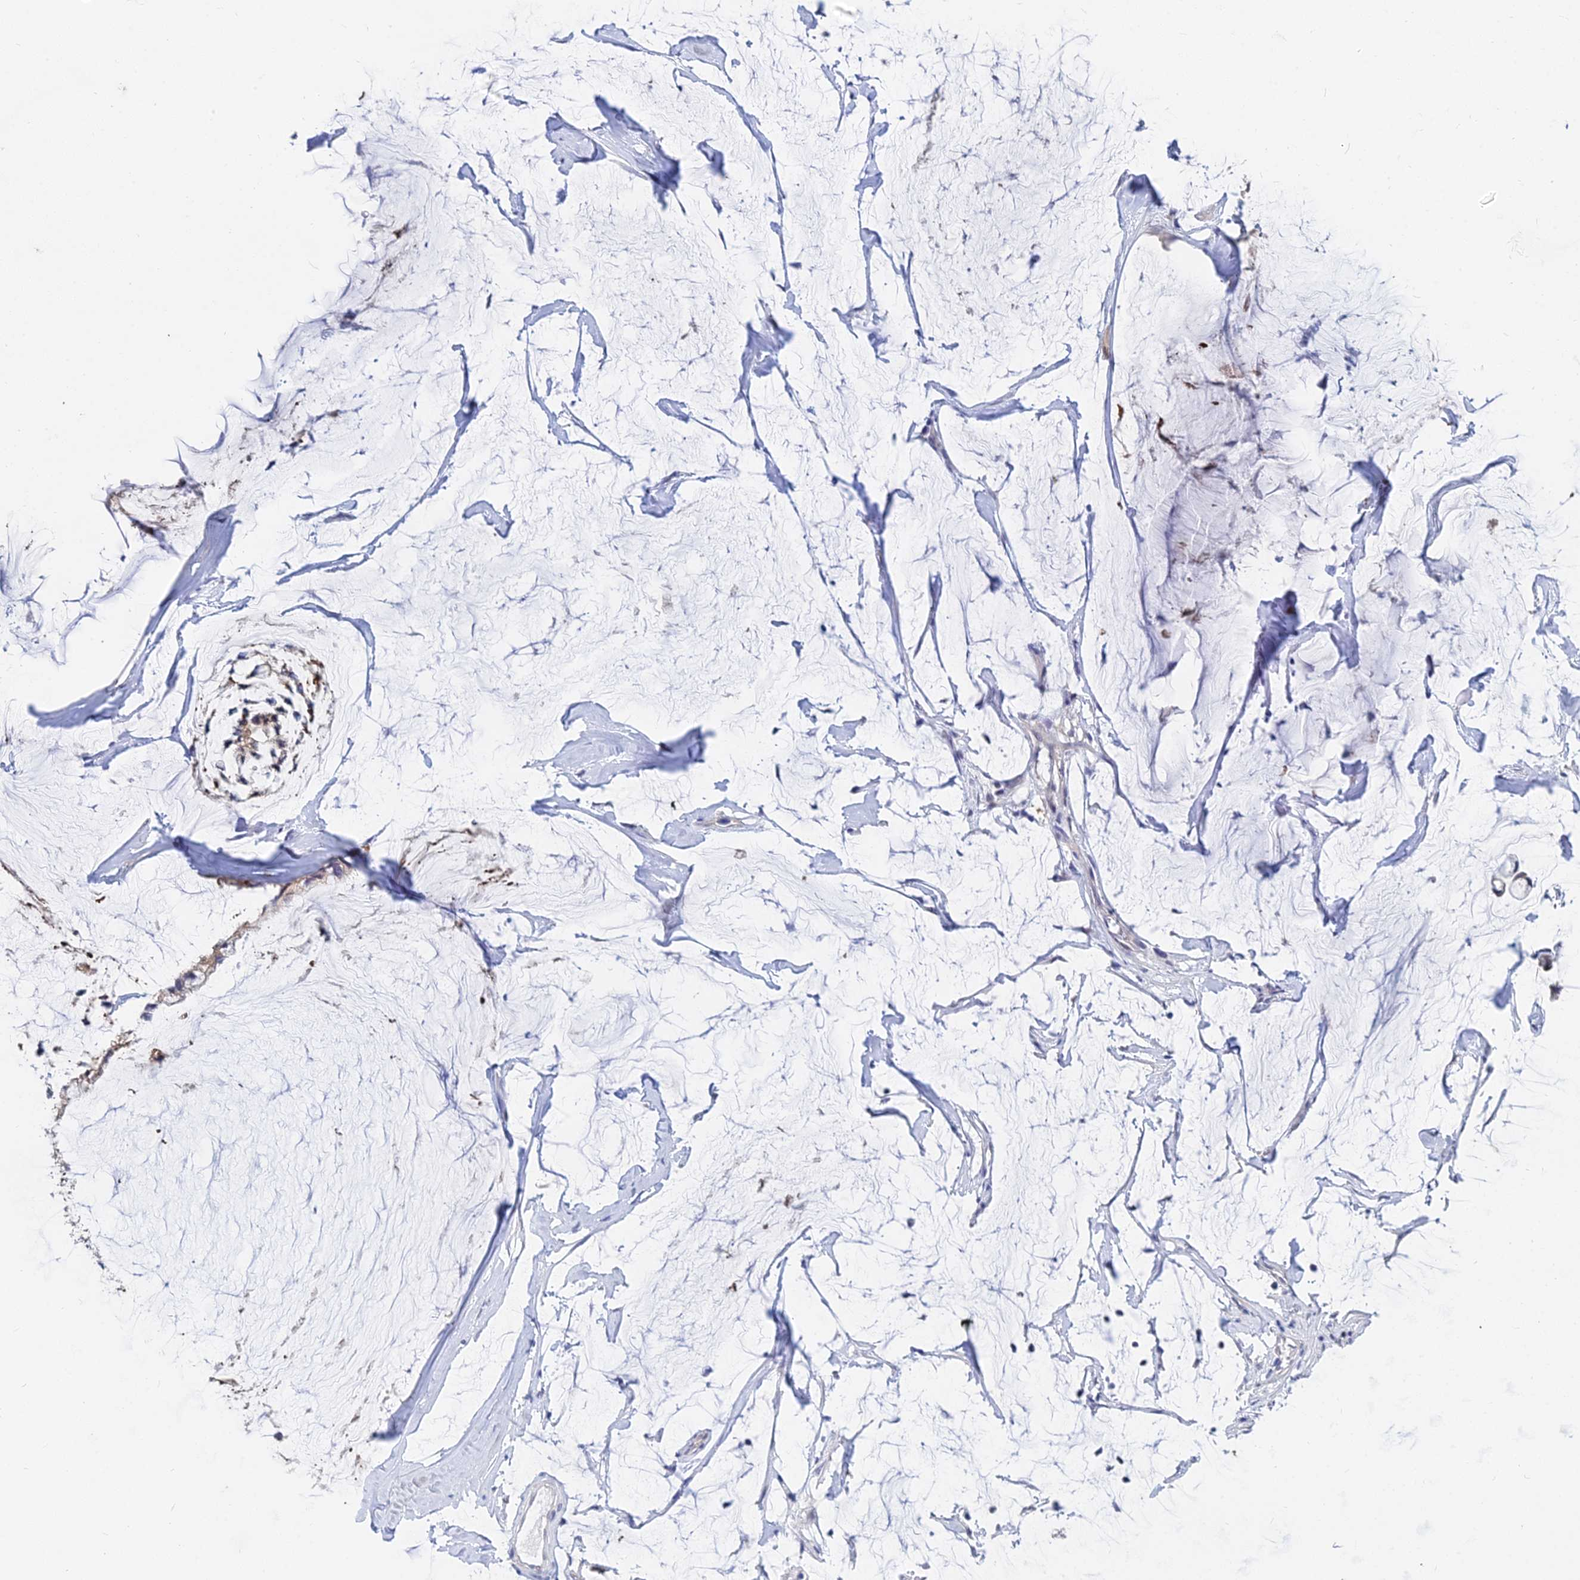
{"staining": {"intensity": "weak", "quantity": "<25%", "location": "cytoplasmic/membranous"}, "tissue": "ovarian cancer", "cell_type": "Tumor cells", "image_type": "cancer", "snomed": [{"axis": "morphology", "description": "Cystadenocarcinoma, mucinous, NOS"}, {"axis": "topography", "description": "Ovary"}], "caption": "DAB immunohistochemical staining of human mucinous cystadenocarcinoma (ovarian) demonstrates no significant staining in tumor cells. (DAB IHC, high magnification).", "gene": "B3GALT4", "patient": {"sex": "female", "age": 39}}